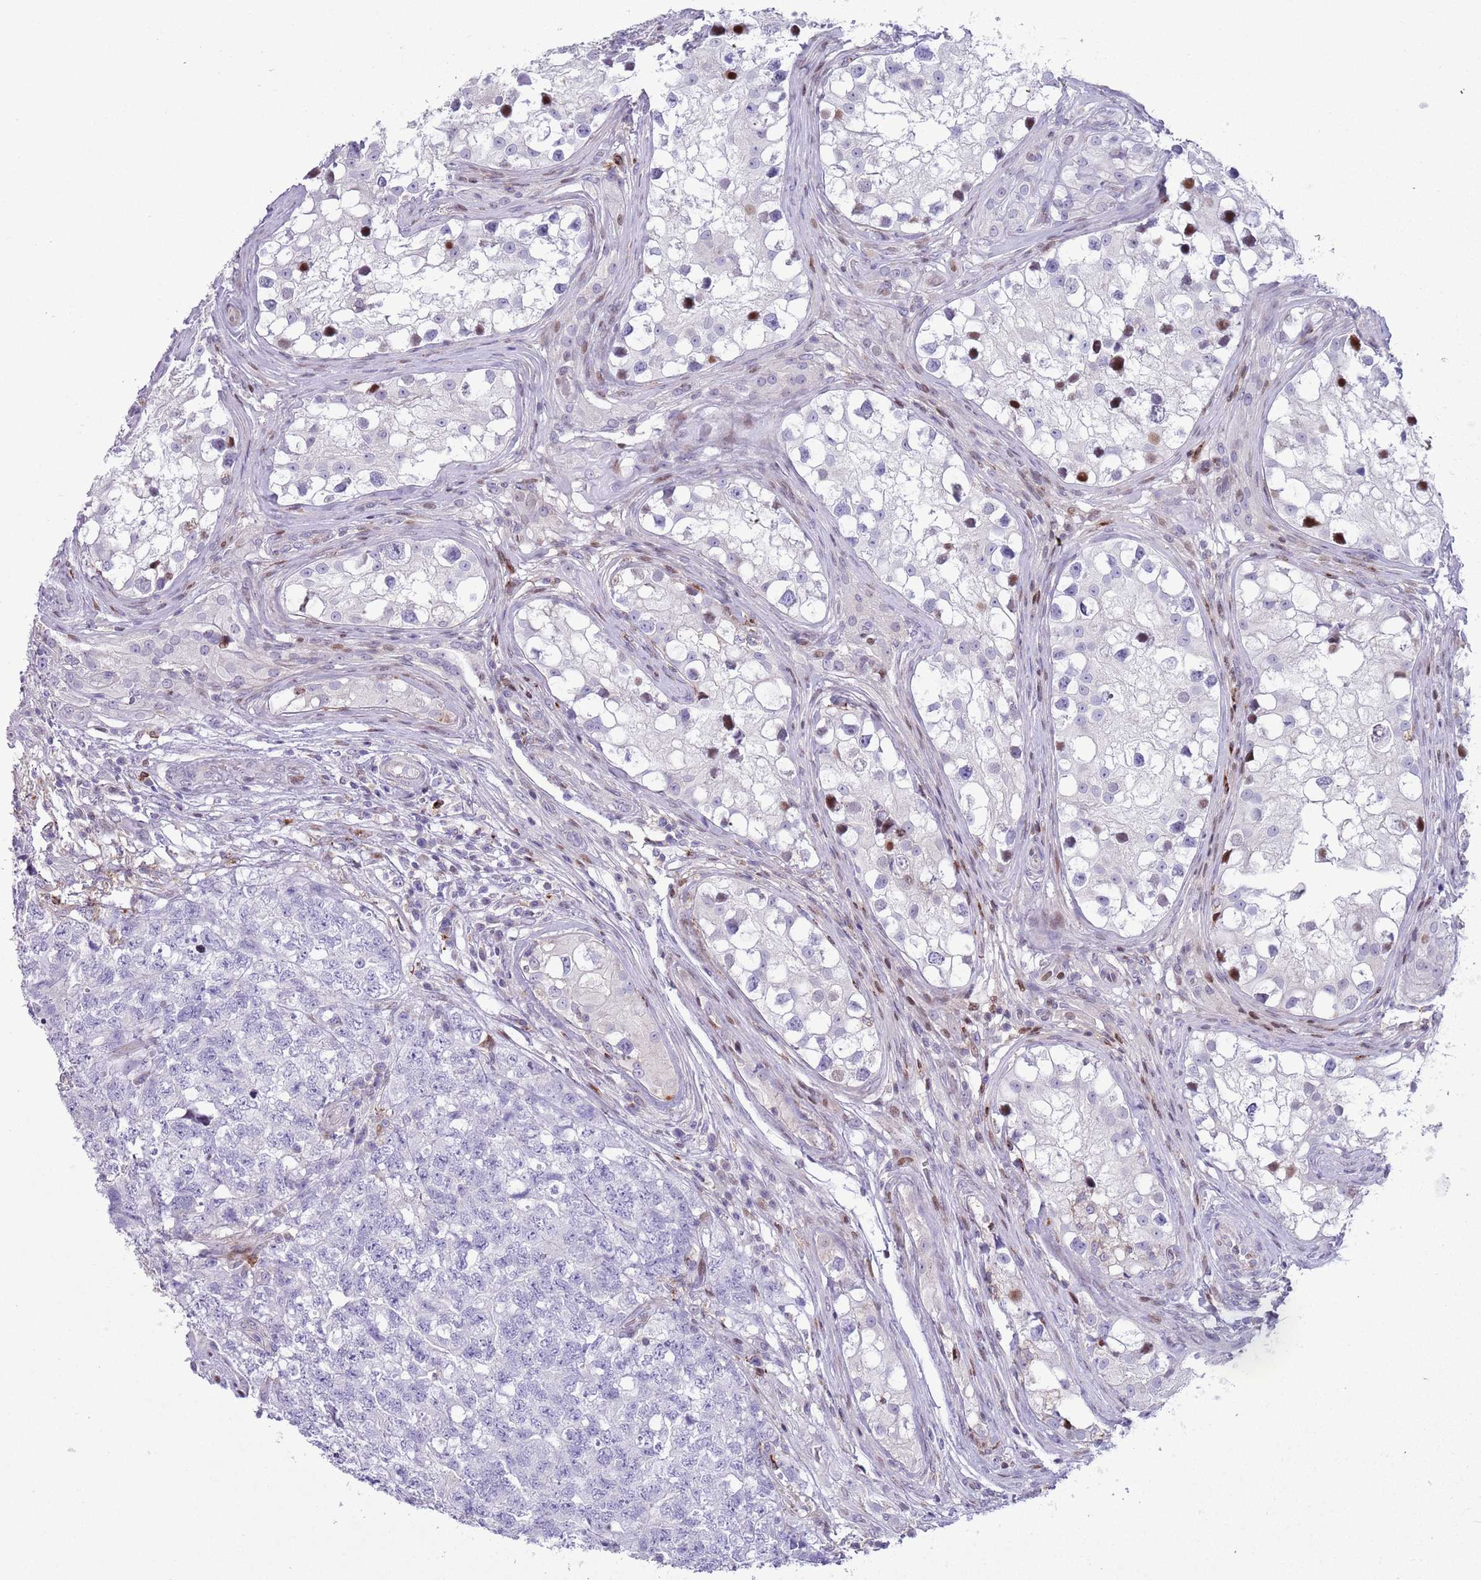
{"staining": {"intensity": "negative", "quantity": "none", "location": "none"}, "tissue": "testis cancer", "cell_type": "Tumor cells", "image_type": "cancer", "snomed": [{"axis": "morphology", "description": "Carcinoma, Embryonal, NOS"}, {"axis": "topography", "description": "Testis"}], "caption": "DAB immunohistochemical staining of human testis cancer exhibits no significant staining in tumor cells.", "gene": "ANO8", "patient": {"sex": "male", "age": 31}}